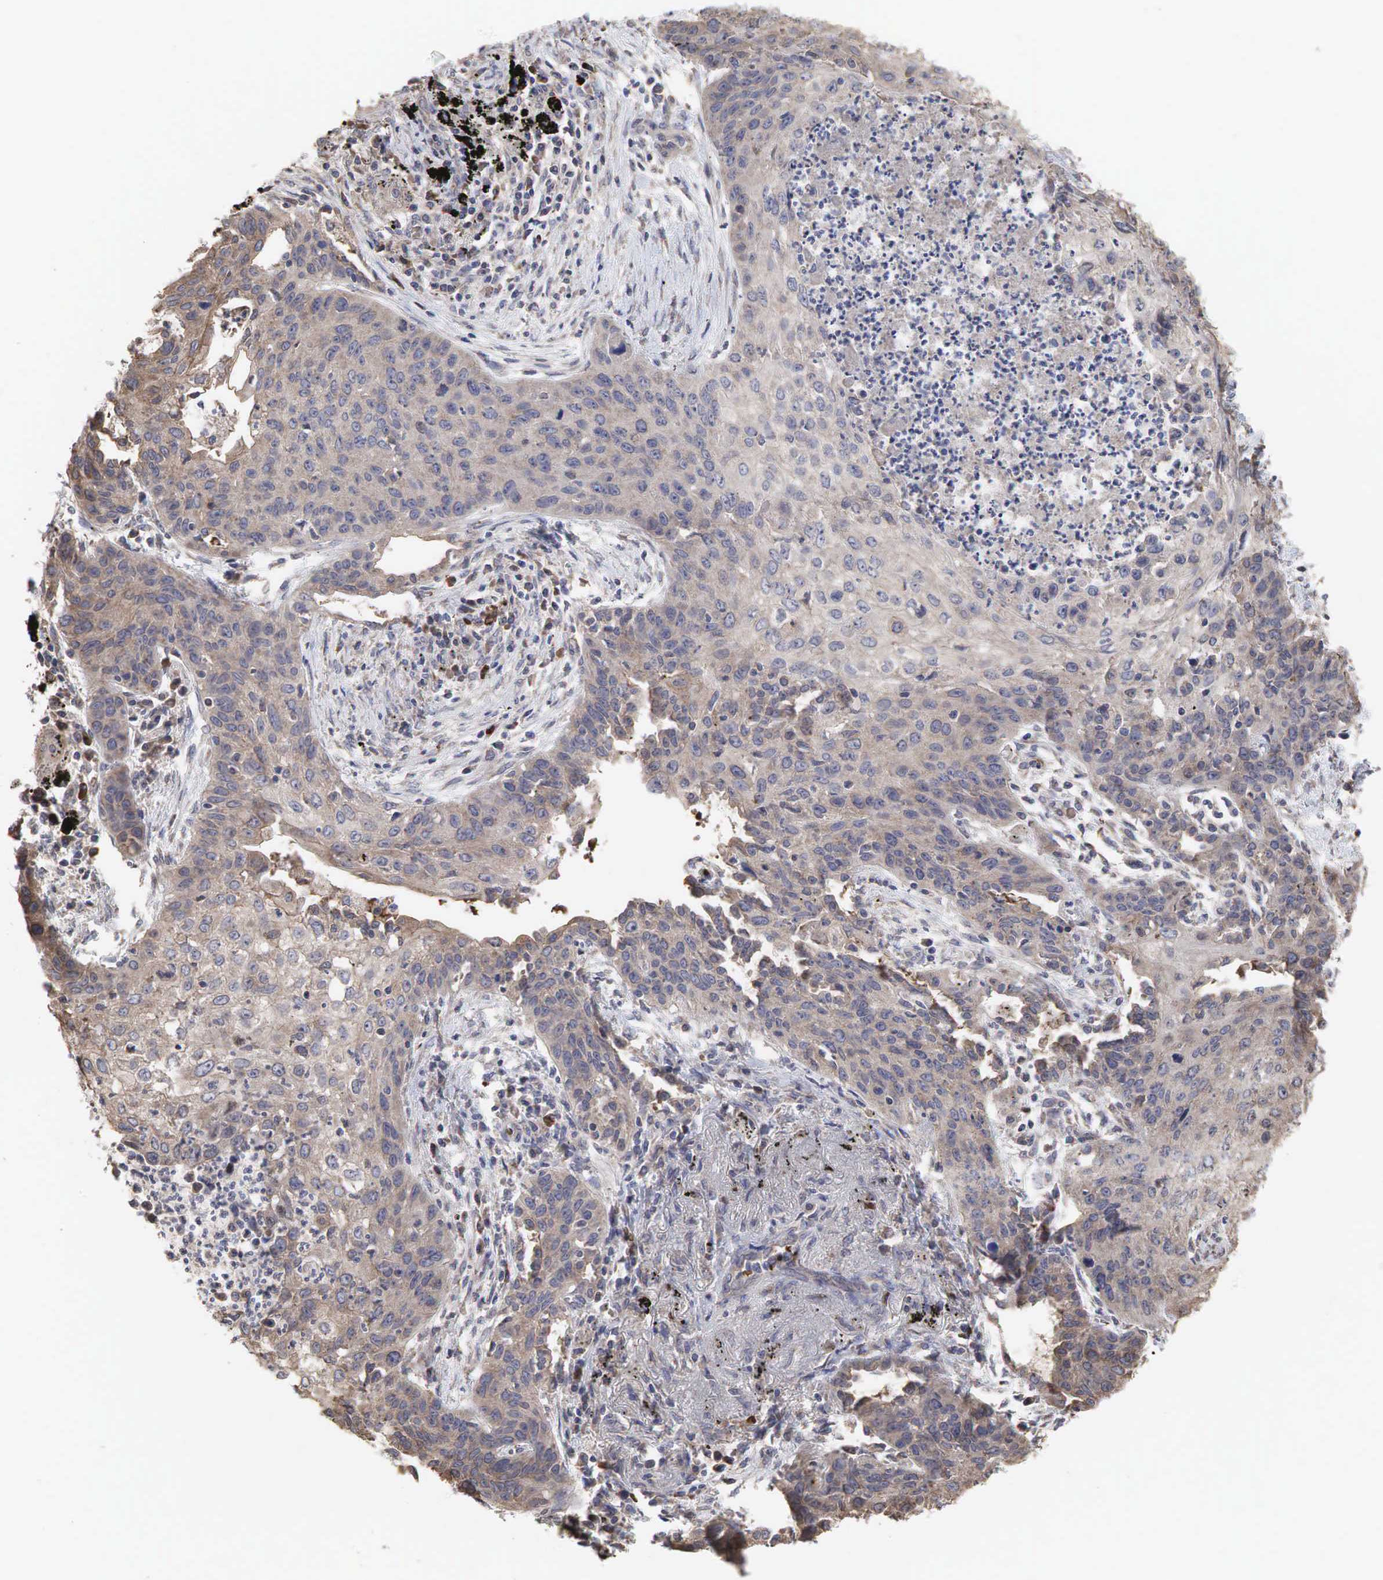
{"staining": {"intensity": "weak", "quantity": ">75%", "location": "cytoplasmic/membranous"}, "tissue": "lung cancer", "cell_type": "Tumor cells", "image_type": "cancer", "snomed": [{"axis": "morphology", "description": "Squamous cell carcinoma, NOS"}, {"axis": "topography", "description": "Lung"}], "caption": "Squamous cell carcinoma (lung) tissue exhibits weak cytoplasmic/membranous positivity in approximately >75% of tumor cells, visualized by immunohistochemistry.", "gene": "PABPC5", "patient": {"sex": "male", "age": 71}}